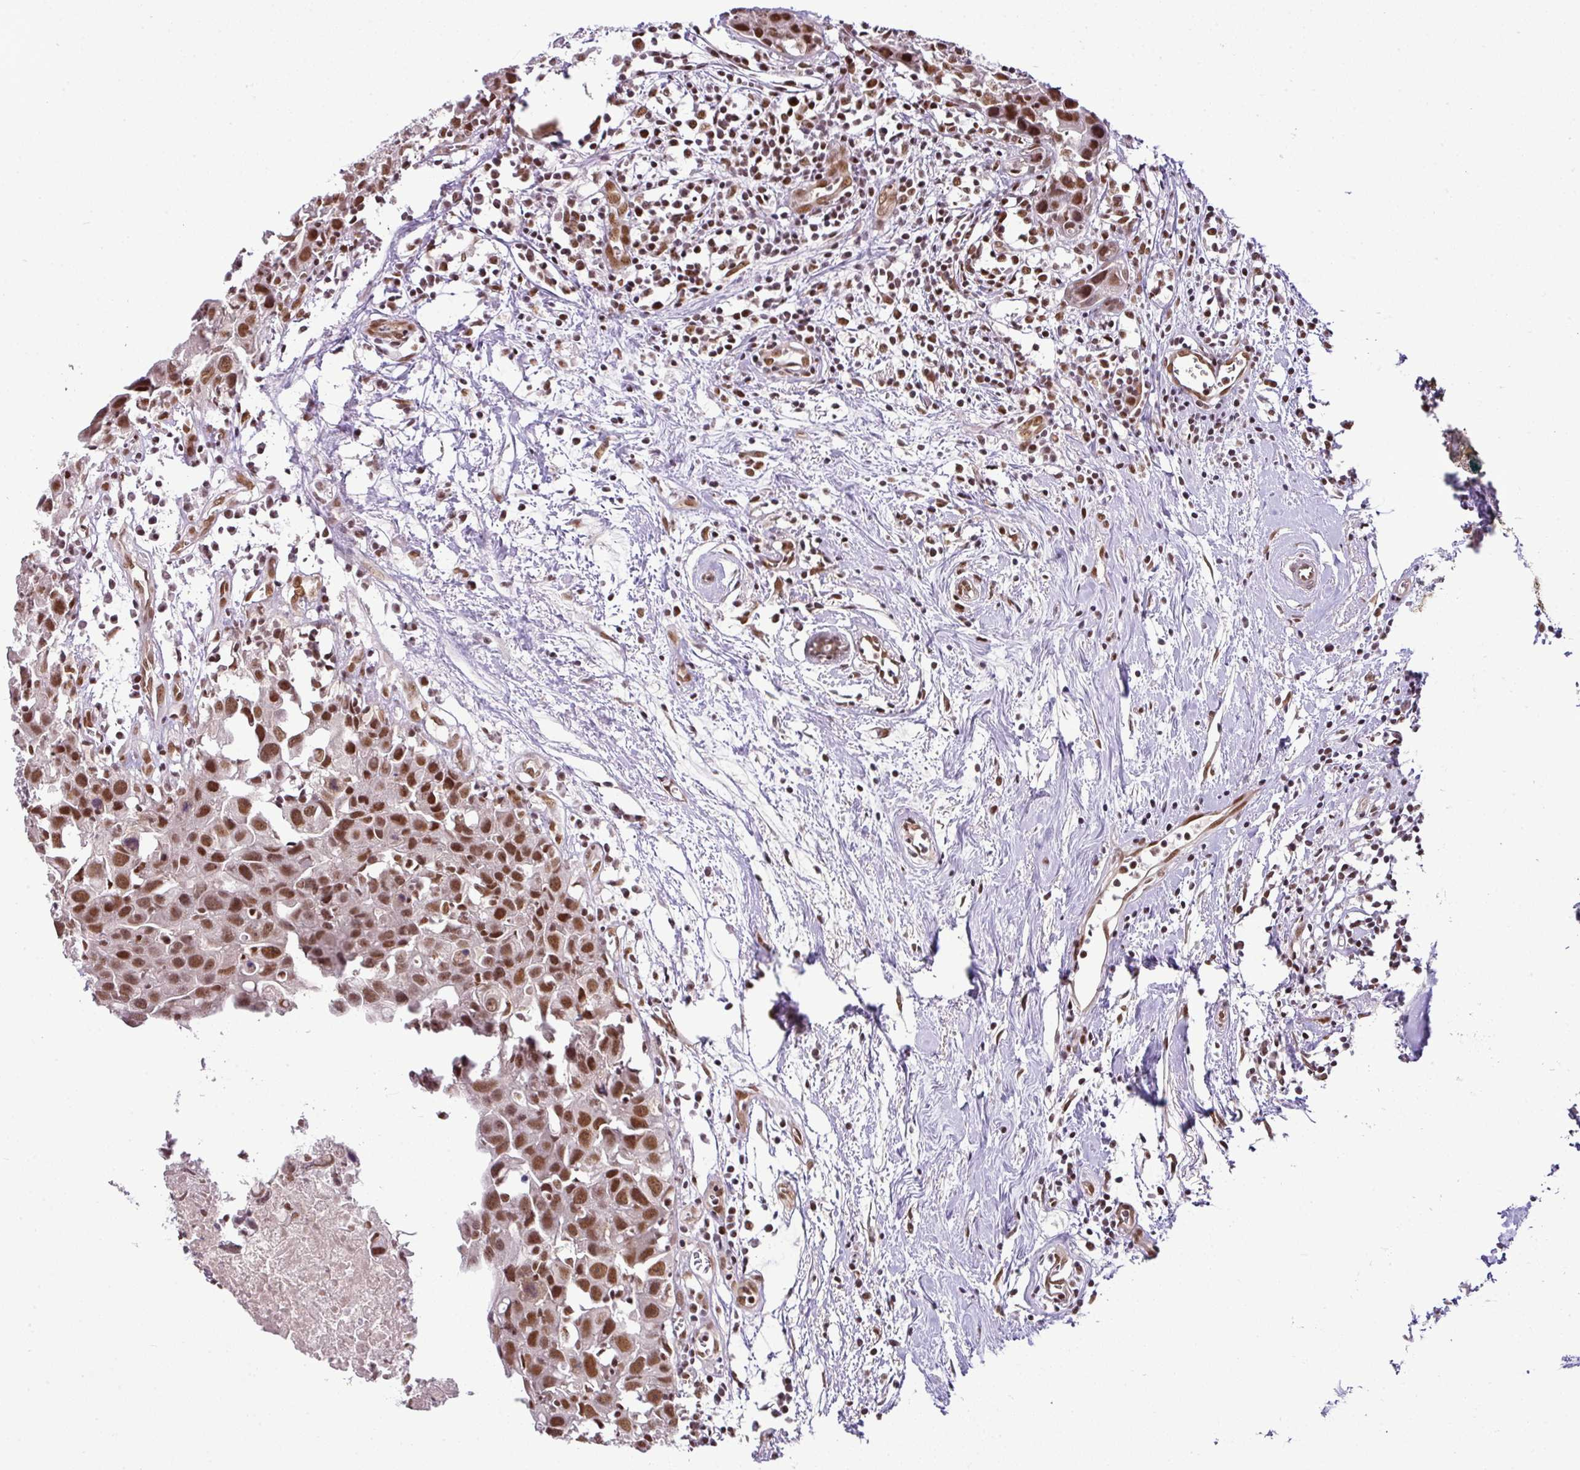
{"staining": {"intensity": "moderate", "quantity": ">75%", "location": "nuclear"}, "tissue": "breast cancer", "cell_type": "Tumor cells", "image_type": "cancer", "snomed": [{"axis": "morphology", "description": "Carcinoma, NOS"}, {"axis": "topography", "description": "Breast"}], "caption": "Breast cancer stained with a protein marker reveals moderate staining in tumor cells.", "gene": "PGAP4", "patient": {"sex": "female", "age": 60}}